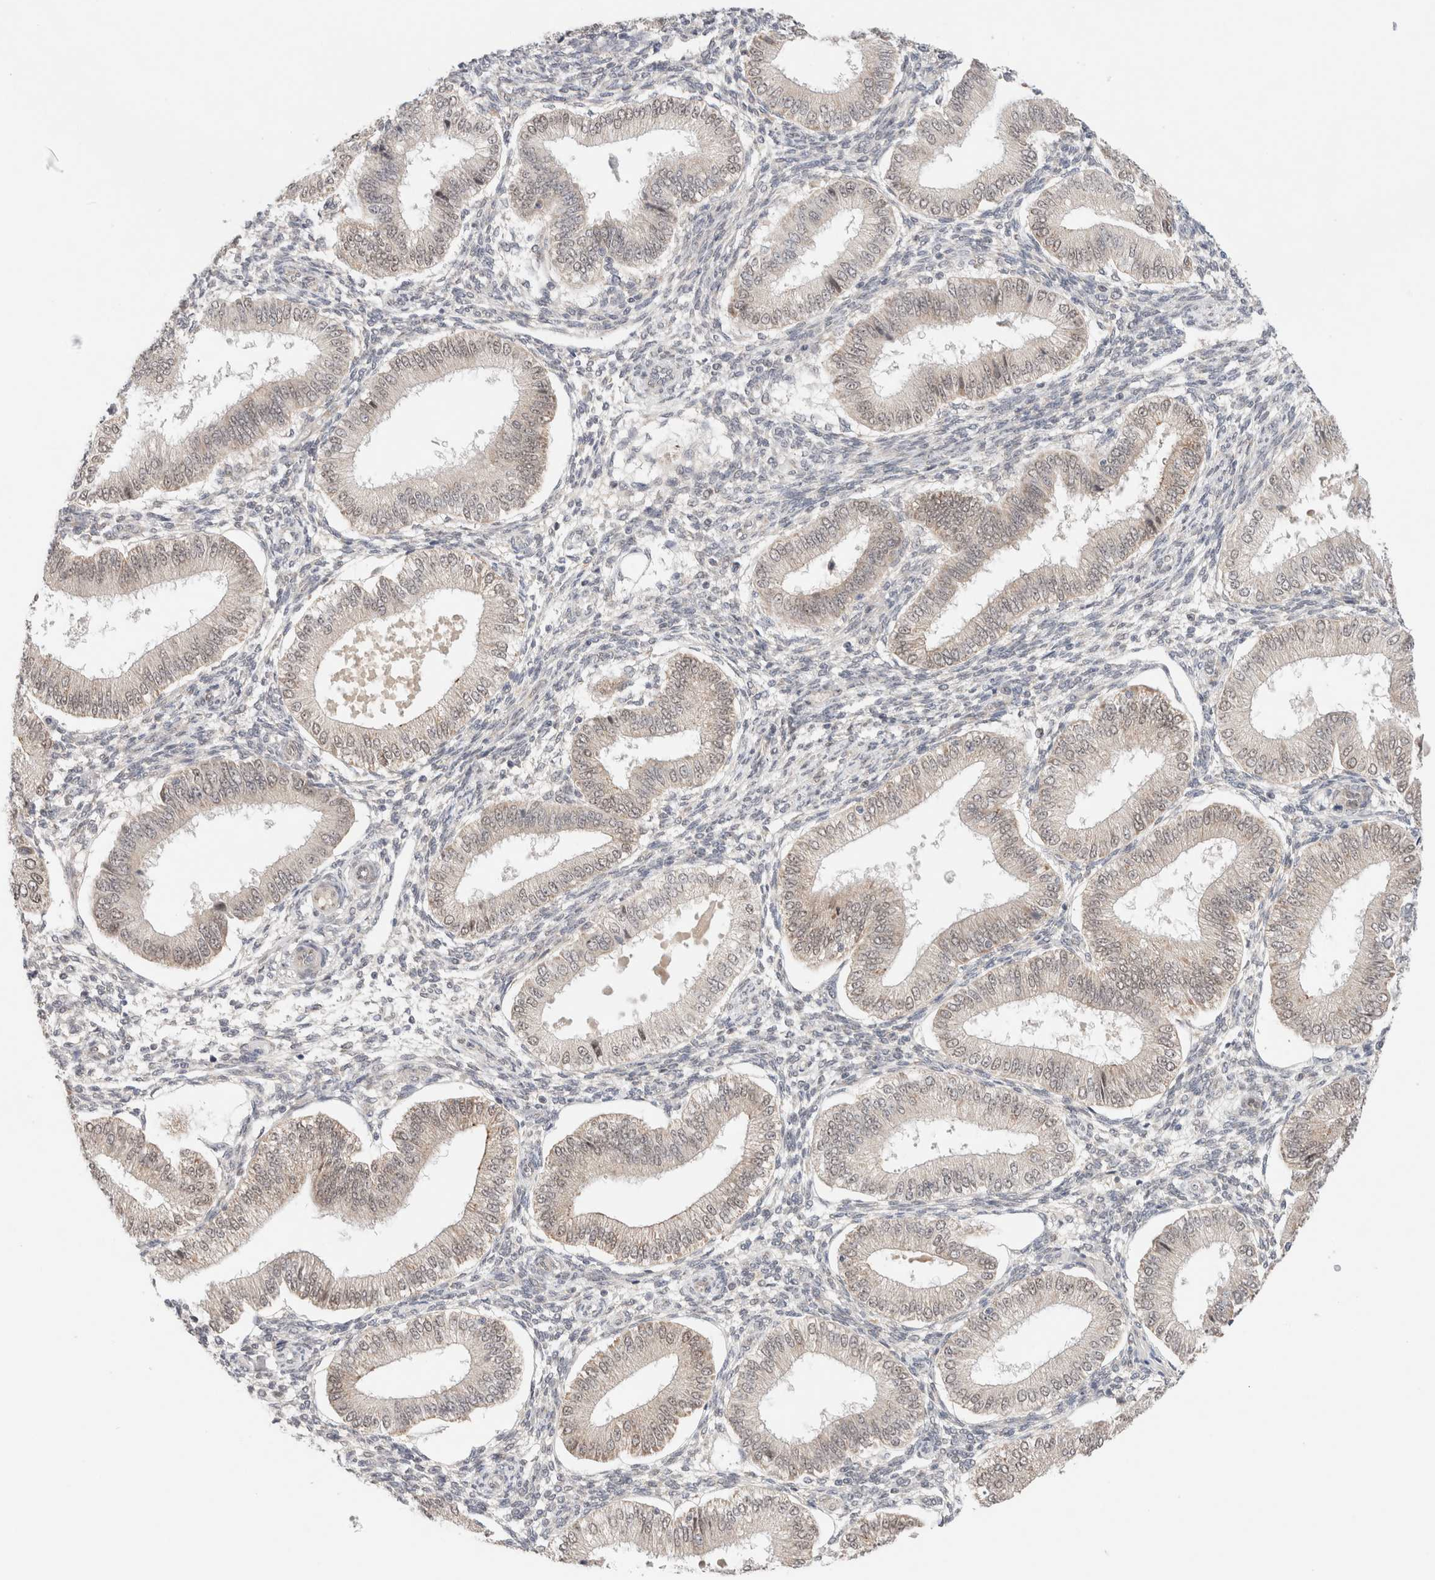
{"staining": {"intensity": "negative", "quantity": "none", "location": "none"}, "tissue": "endometrium", "cell_type": "Cells in endometrial stroma", "image_type": "normal", "snomed": [{"axis": "morphology", "description": "Normal tissue, NOS"}, {"axis": "topography", "description": "Endometrium"}], "caption": "DAB (3,3'-diaminobenzidine) immunohistochemical staining of normal human endometrium demonstrates no significant staining in cells in endometrial stroma. (DAB (3,3'-diaminobenzidine) immunohistochemistry (IHC), high magnification).", "gene": "ERI3", "patient": {"sex": "female", "age": 39}}